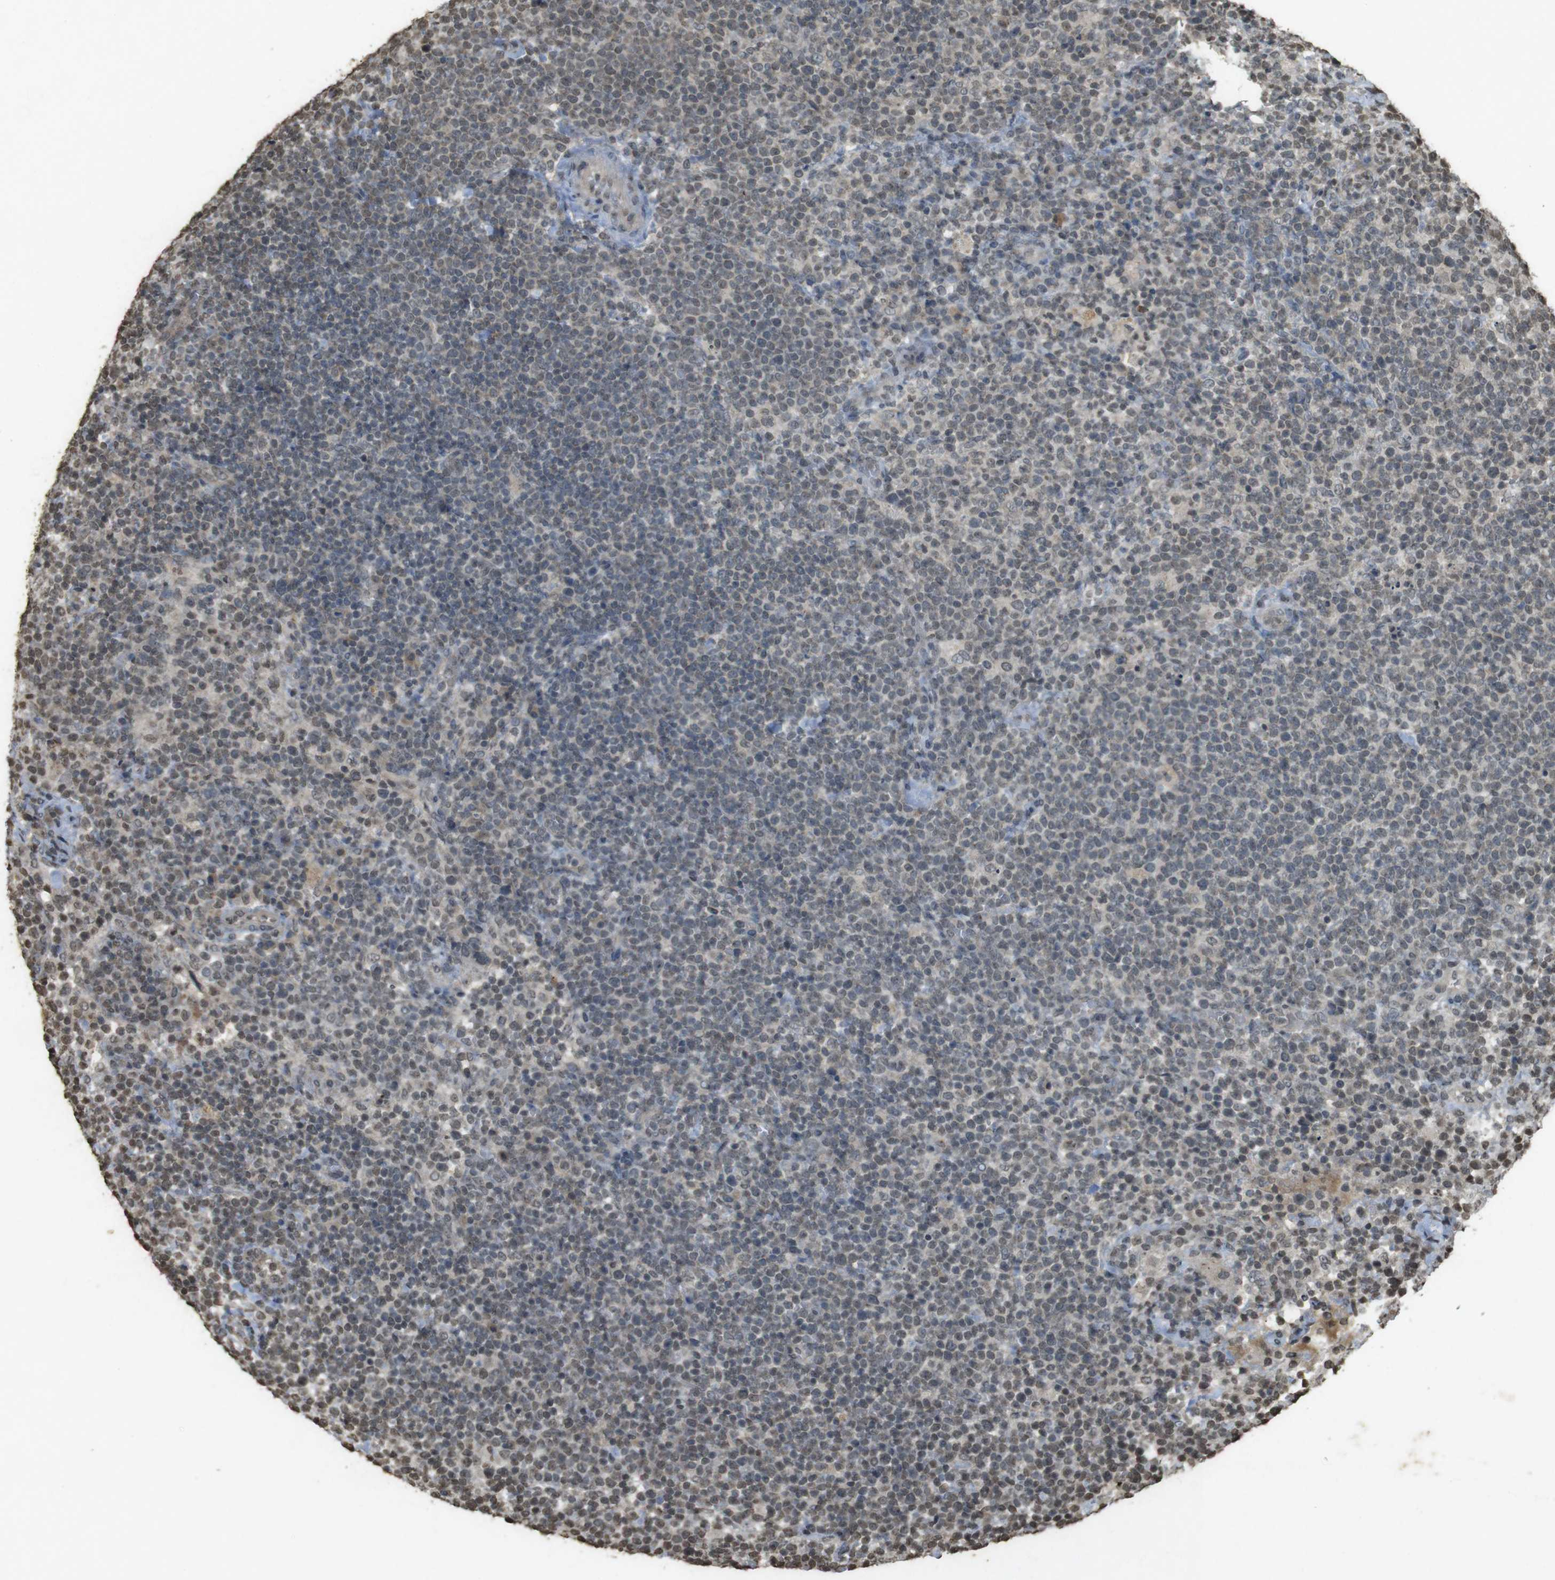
{"staining": {"intensity": "weak", "quantity": "25%-75%", "location": "nuclear"}, "tissue": "lymphoma", "cell_type": "Tumor cells", "image_type": "cancer", "snomed": [{"axis": "morphology", "description": "Malignant lymphoma, non-Hodgkin's type, High grade"}, {"axis": "topography", "description": "Lymph node"}], "caption": "This image reveals immunohistochemistry (IHC) staining of high-grade malignant lymphoma, non-Hodgkin's type, with low weak nuclear expression in about 25%-75% of tumor cells.", "gene": "ORC4", "patient": {"sex": "male", "age": 61}}